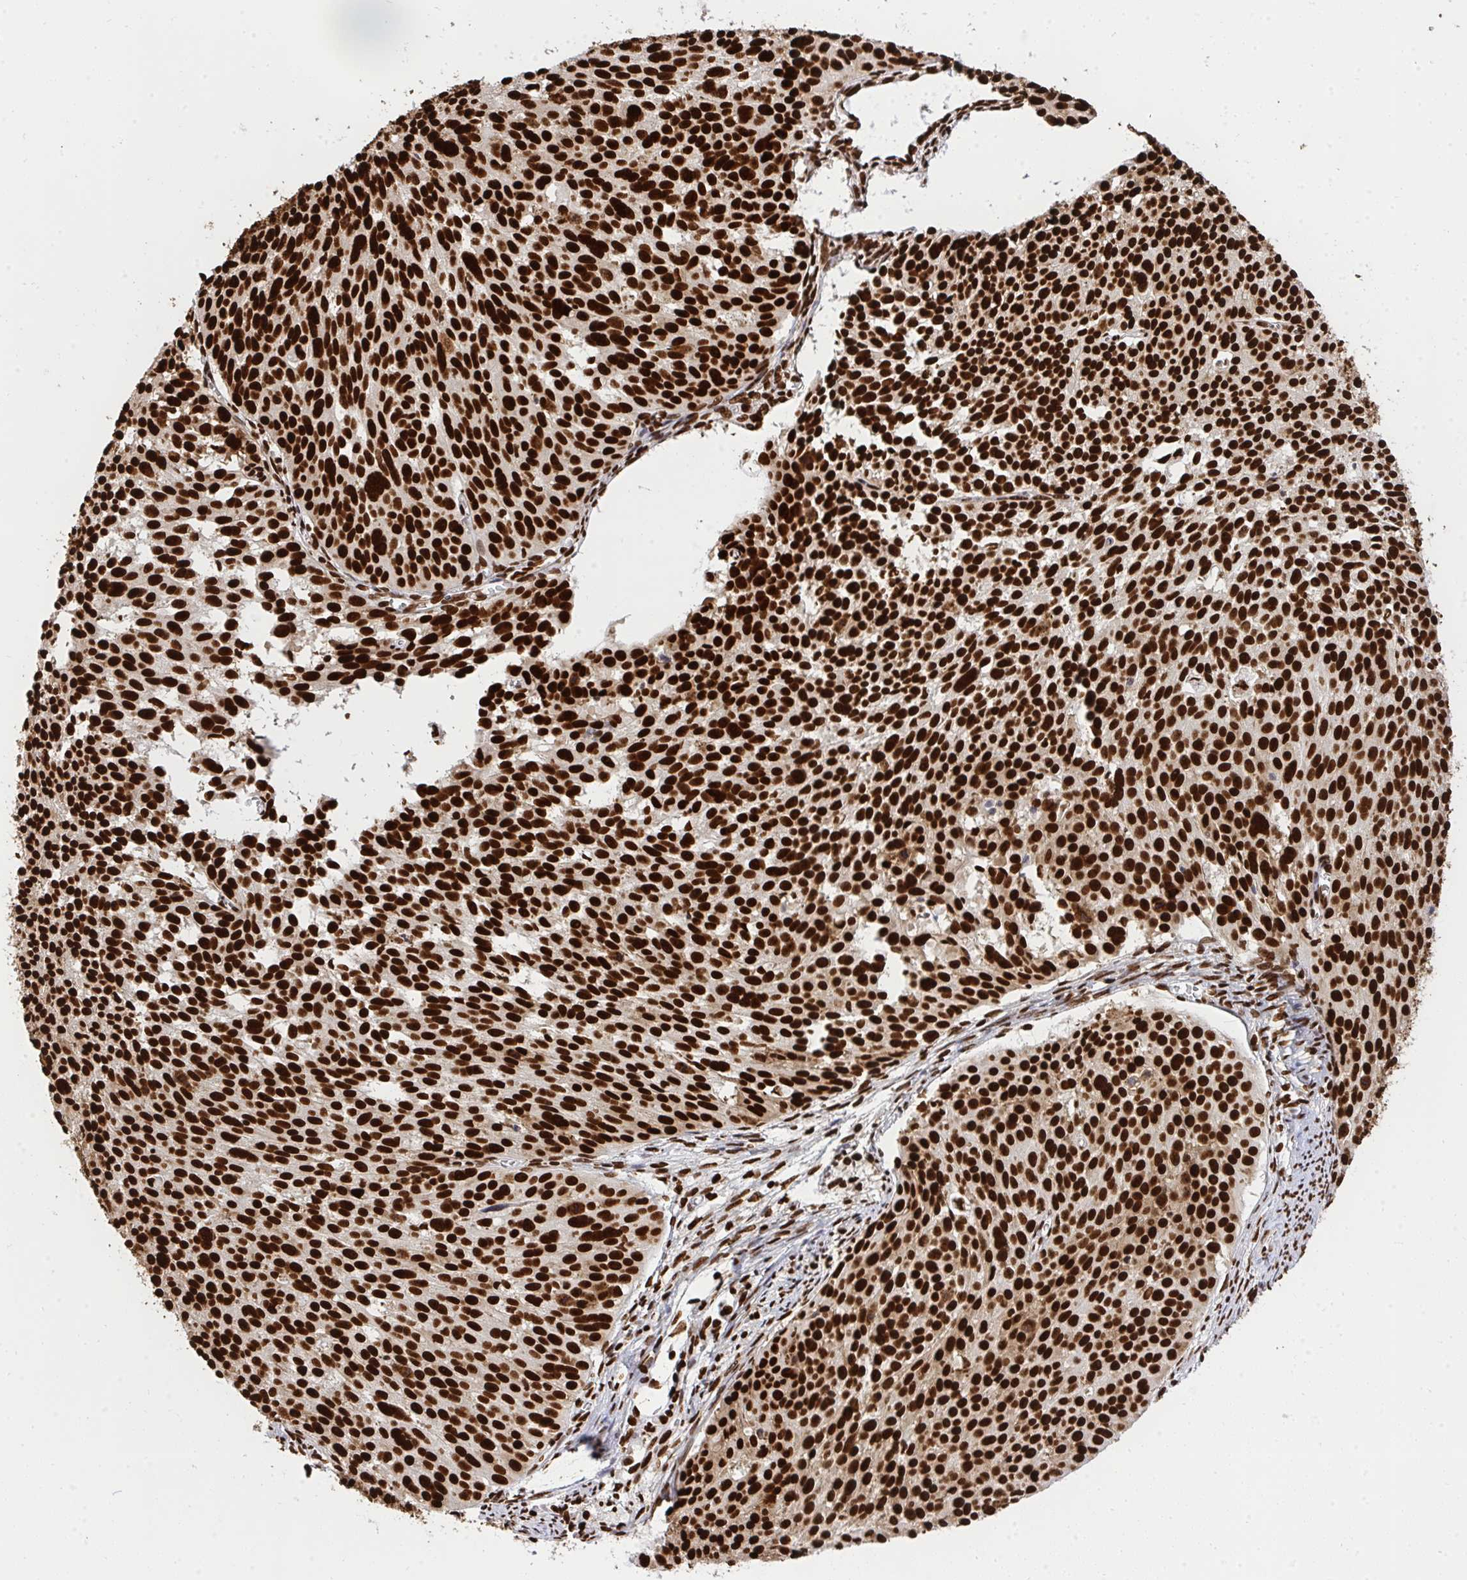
{"staining": {"intensity": "strong", "quantity": ">75%", "location": "nuclear"}, "tissue": "cervical cancer", "cell_type": "Tumor cells", "image_type": "cancer", "snomed": [{"axis": "morphology", "description": "Squamous cell carcinoma, NOS"}, {"axis": "topography", "description": "Cervix"}], "caption": "Cervical cancer (squamous cell carcinoma) was stained to show a protein in brown. There is high levels of strong nuclear positivity in about >75% of tumor cells. Immunohistochemistry stains the protein in brown and the nuclei are stained blue.", "gene": "HNRNPL", "patient": {"sex": "female", "age": 39}}